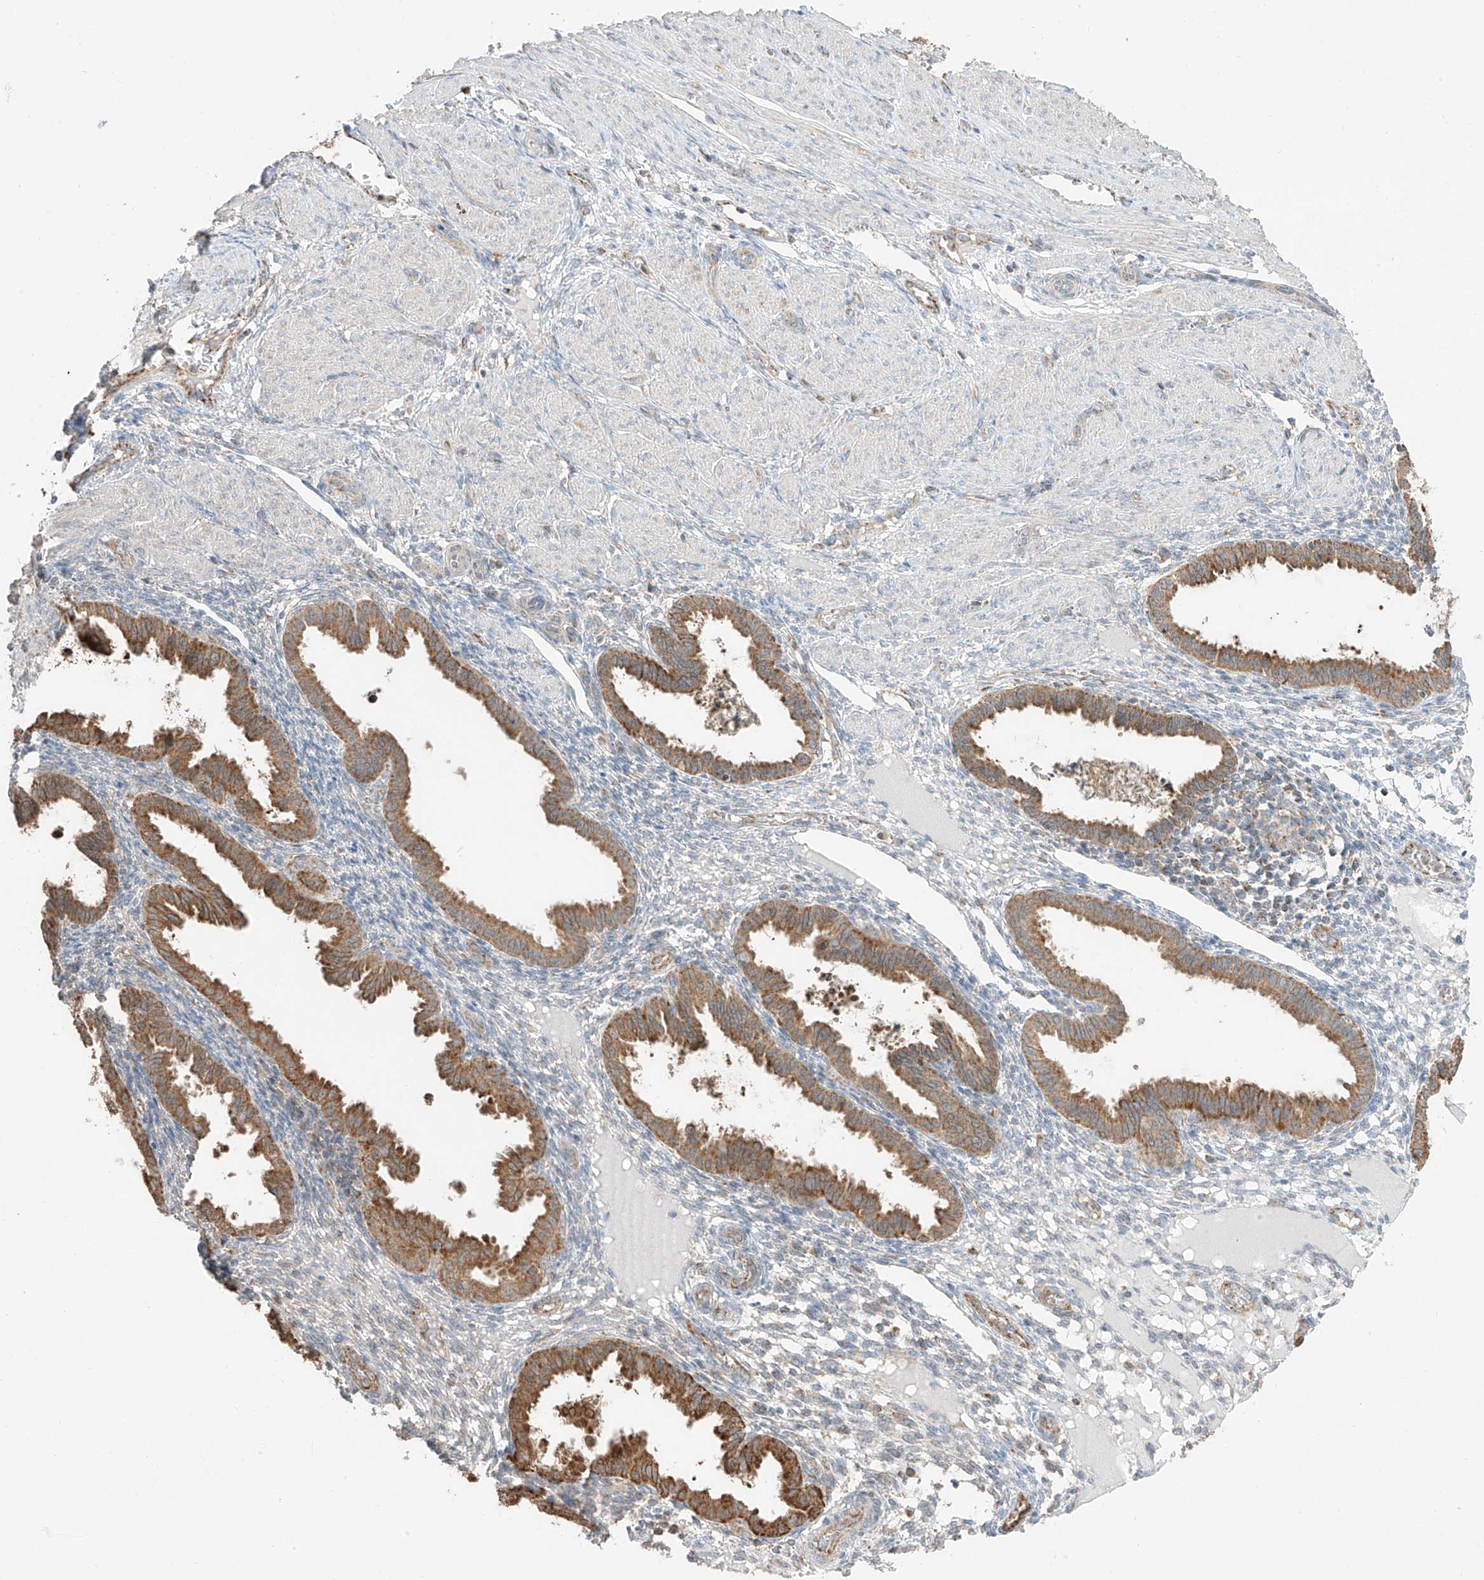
{"staining": {"intensity": "weak", "quantity": "<25%", "location": "cytoplasmic/membranous"}, "tissue": "endometrium", "cell_type": "Cells in endometrial stroma", "image_type": "normal", "snomed": [{"axis": "morphology", "description": "Normal tissue, NOS"}, {"axis": "topography", "description": "Endometrium"}], "caption": "An immunohistochemistry photomicrograph of benign endometrium is shown. There is no staining in cells in endometrial stroma of endometrium. (DAB (3,3'-diaminobenzidine) immunohistochemistry (IHC) with hematoxylin counter stain).", "gene": "ETHE1", "patient": {"sex": "female", "age": 33}}